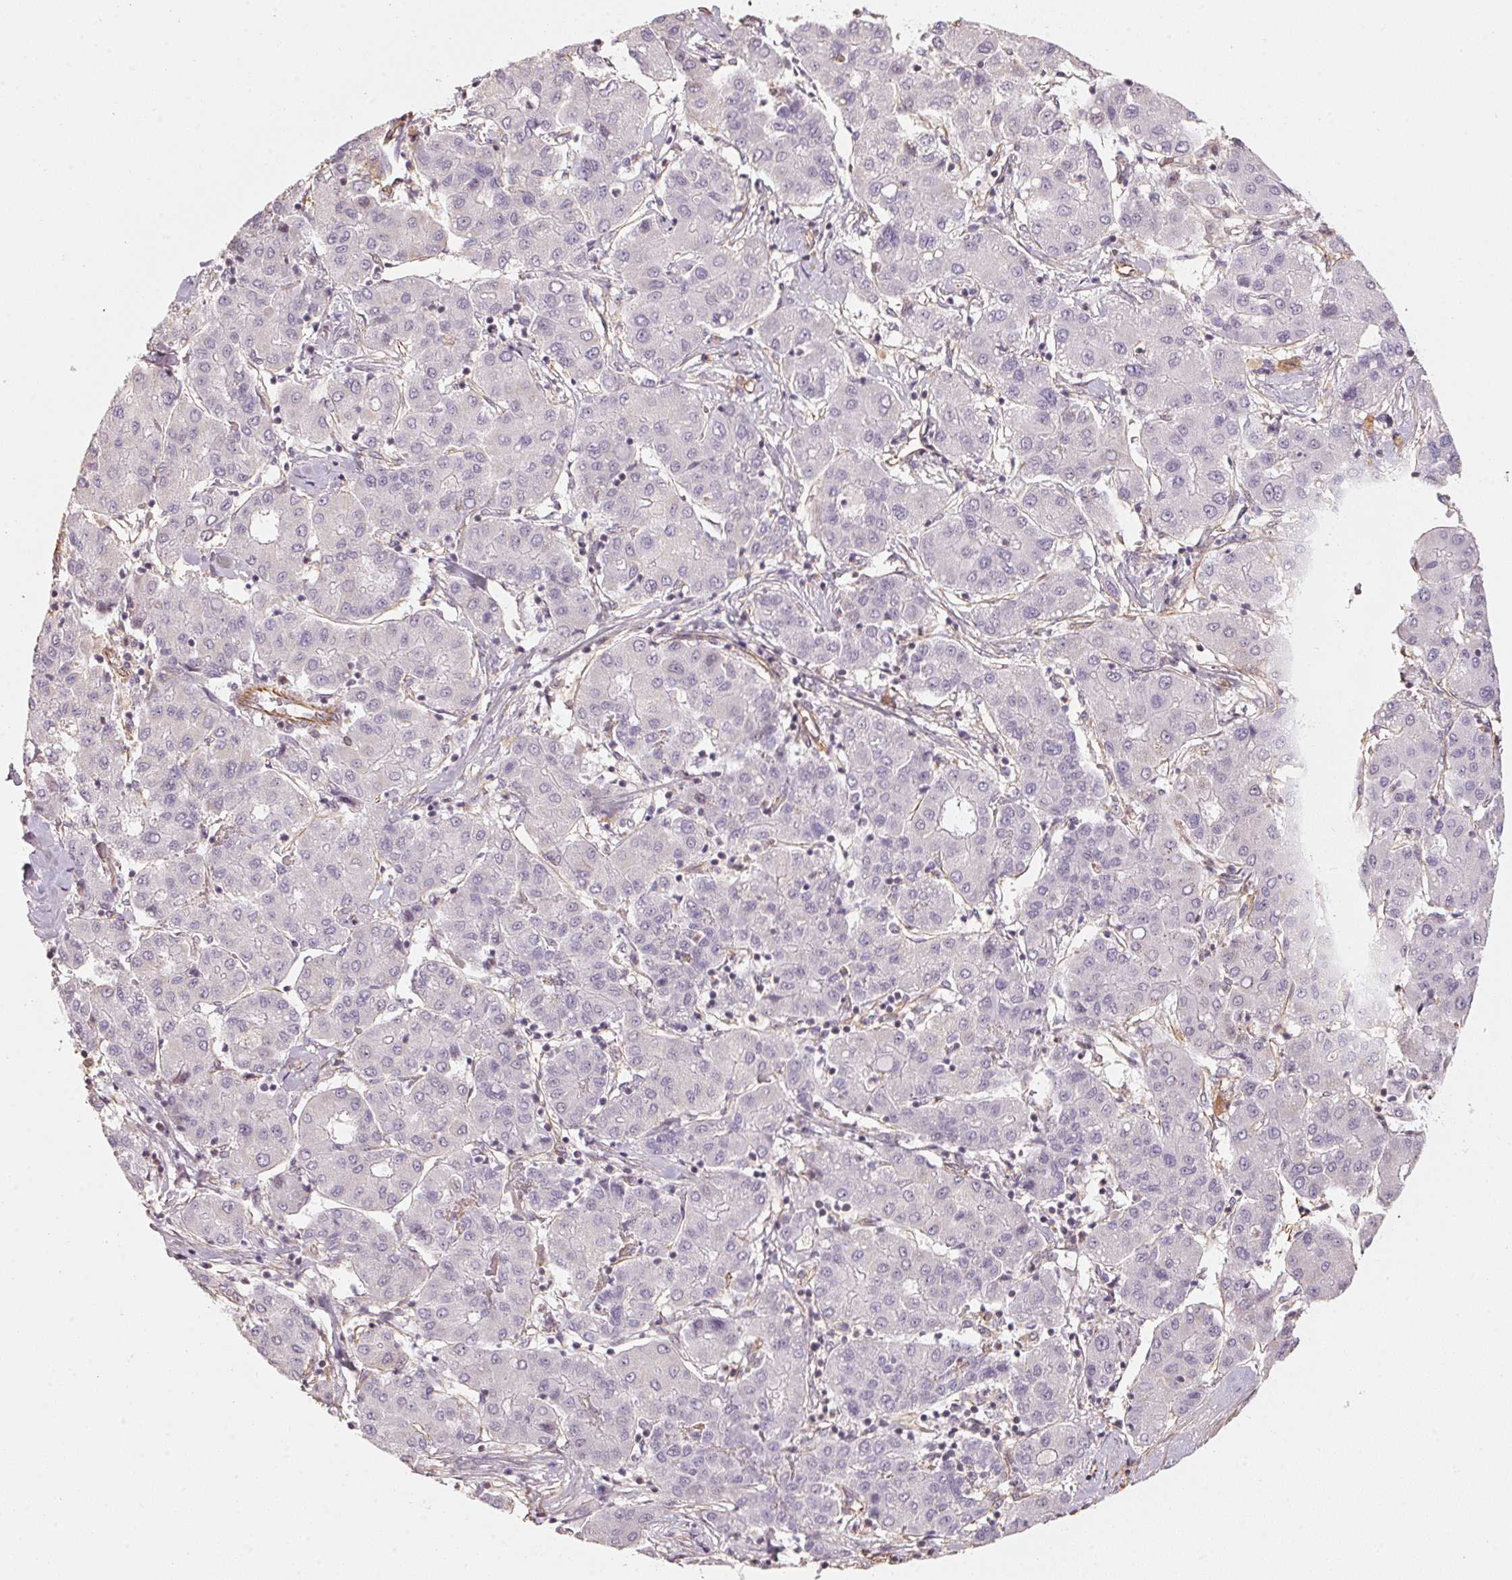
{"staining": {"intensity": "negative", "quantity": "none", "location": "none"}, "tissue": "liver cancer", "cell_type": "Tumor cells", "image_type": "cancer", "snomed": [{"axis": "morphology", "description": "Carcinoma, Hepatocellular, NOS"}, {"axis": "topography", "description": "Liver"}], "caption": "This is an immunohistochemistry image of human hepatocellular carcinoma (liver). There is no positivity in tumor cells.", "gene": "FOXR2", "patient": {"sex": "male", "age": 65}}